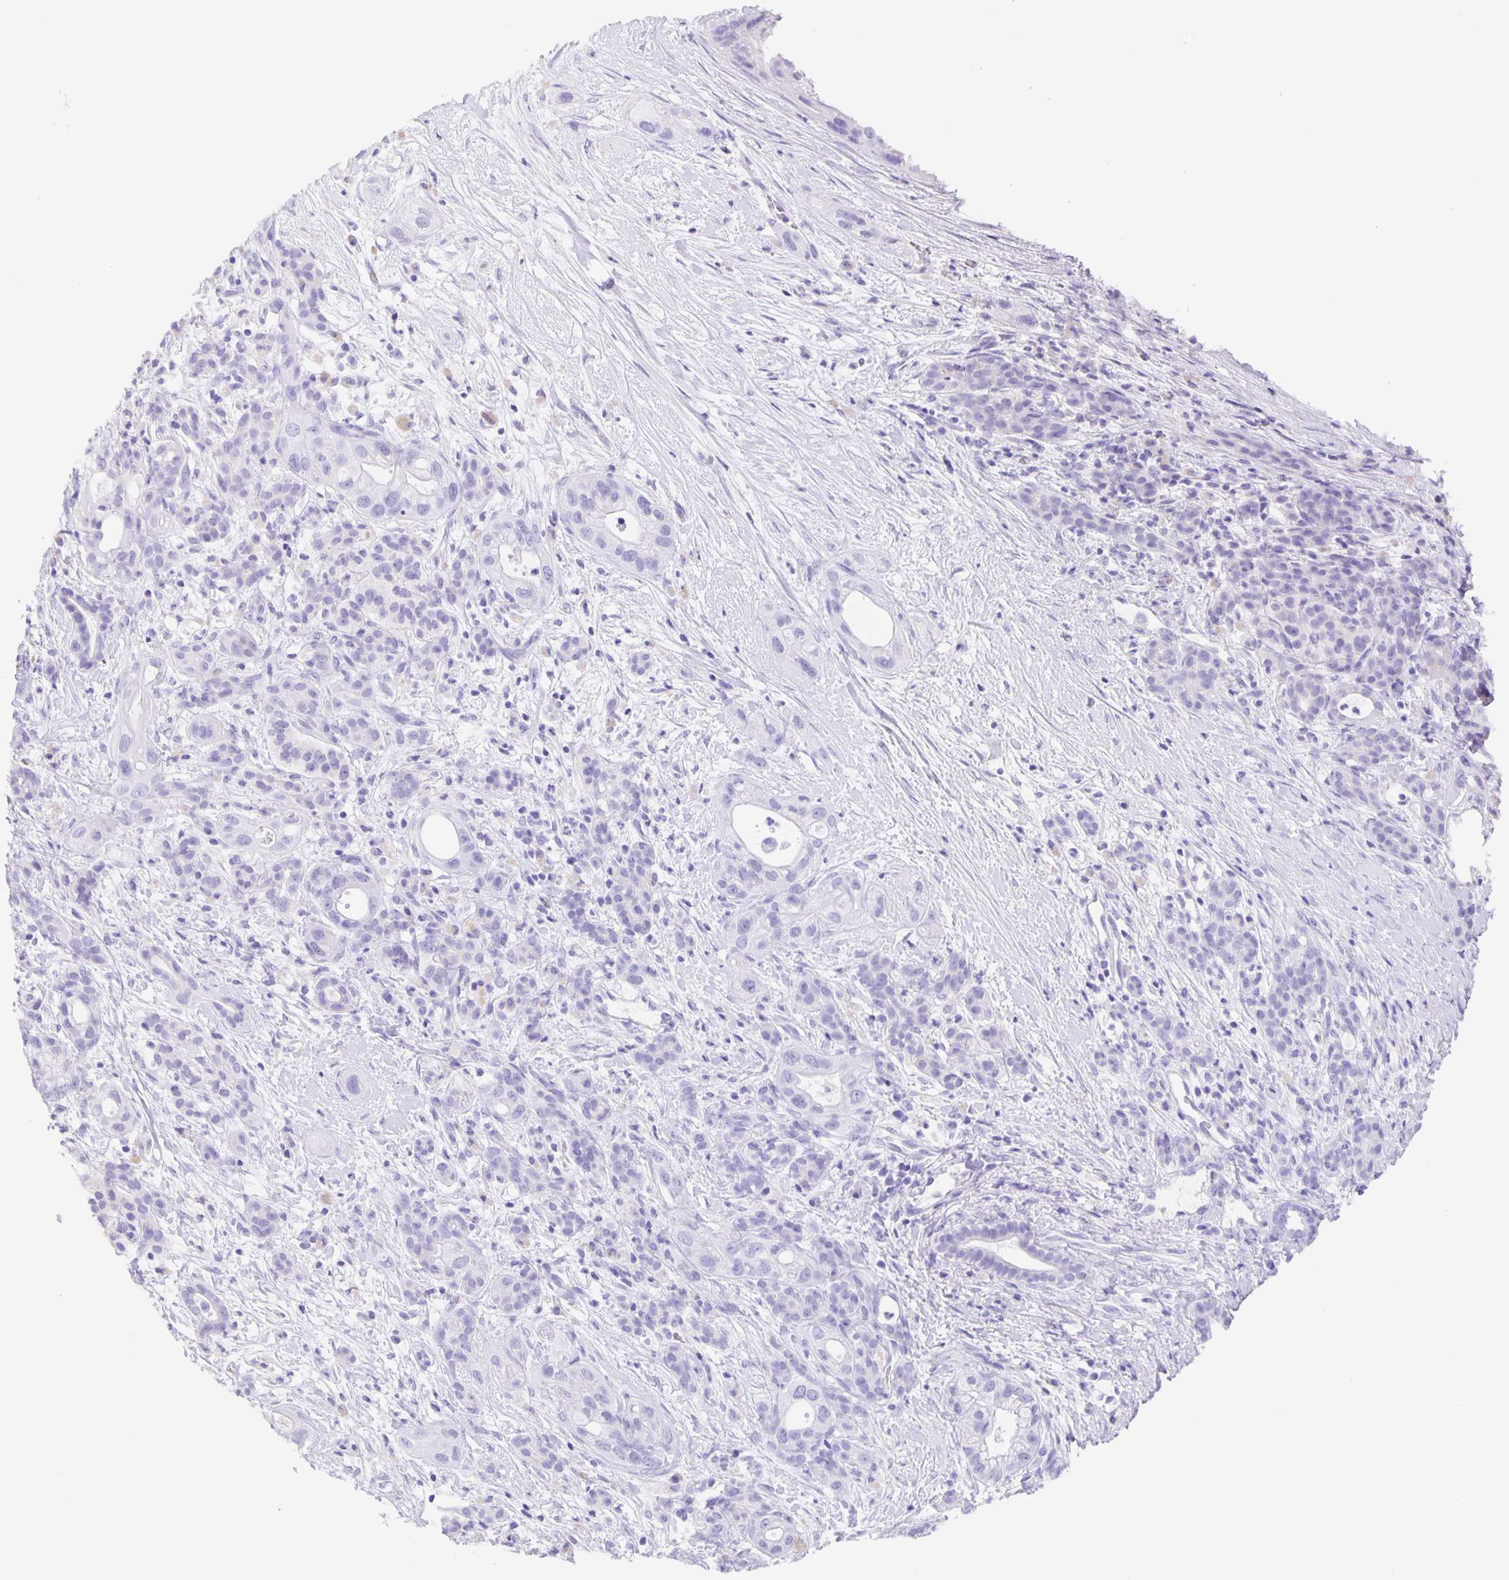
{"staining": {"intensity": "negative", "quantity": "none", "location": "none"}, "tissue": "pancreatic cancer", "cell_type": "Tumor cells", "image_type": "cancer", "snomed": [{"axis": "morphology", "description": "Adenocarcinoma, NOS"}, {"axis": "topography", "description": "Pancreas"}], "caption": "Human adenocarcinoma (pancreatic) stained for a protein using immunohistochemistry (IHC) demonstrates no expression in tumor cells.", "gene": "GUCA2A", "patient": {"sex": "male", "age": 44}}